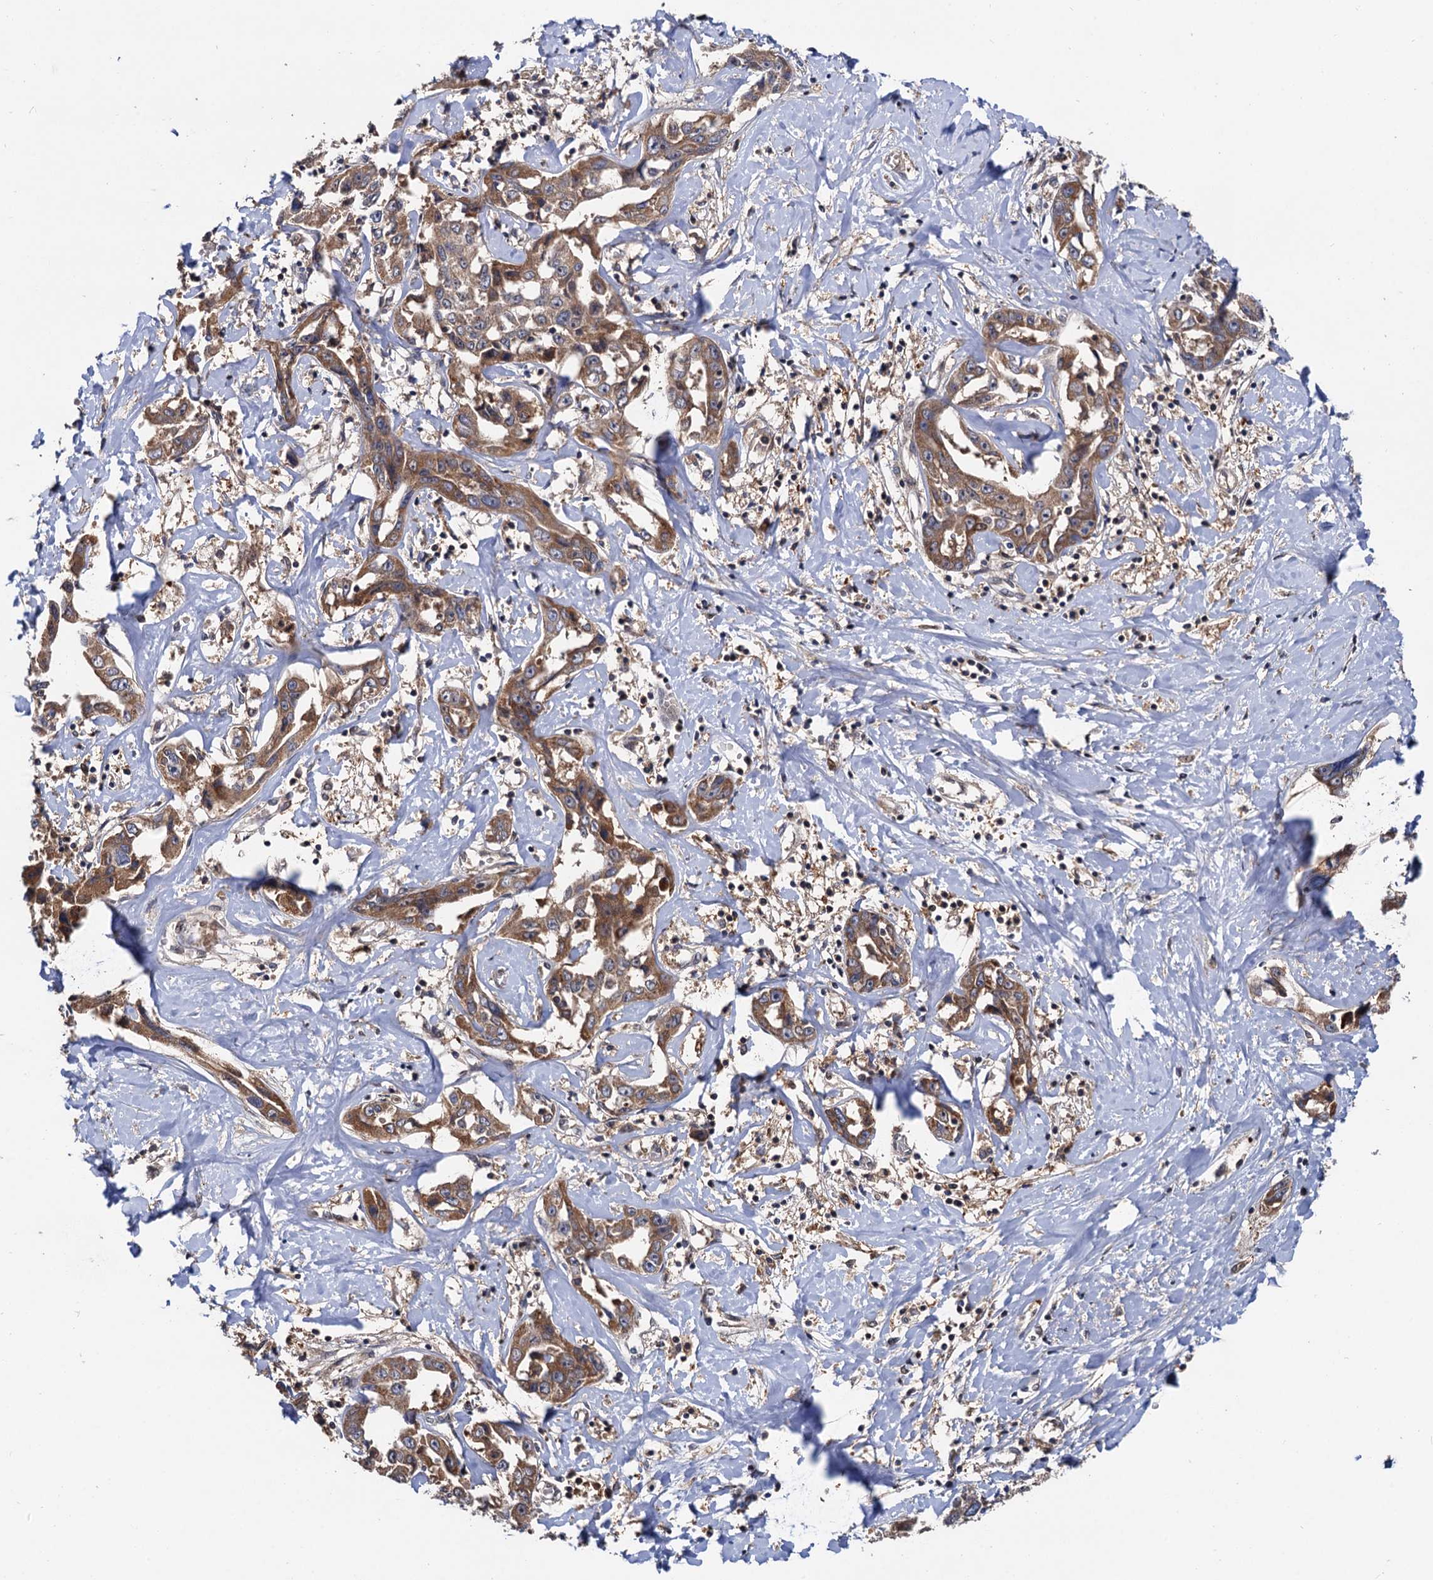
{"staining": {"intensity": "moderate", "quantity": ">75%", "location": "cytoplasmic/membranous"}, "tissue": "liver cancer", "cell_type": "Tumor cells", "image_type": "cancer", "snomed": [{"axis": "morphology", "description": "Cholangiocarcinoma"}, {"axis": "topography", "description": "Liver"}], "caption": "Liver cancer (cholangiocarcinoma) stained for a protein displays moderate cytoplasmic/membranous positivity in tumor cells.", "gene": "SELENOP", "patient": {"sex": "male", "age": 59}}